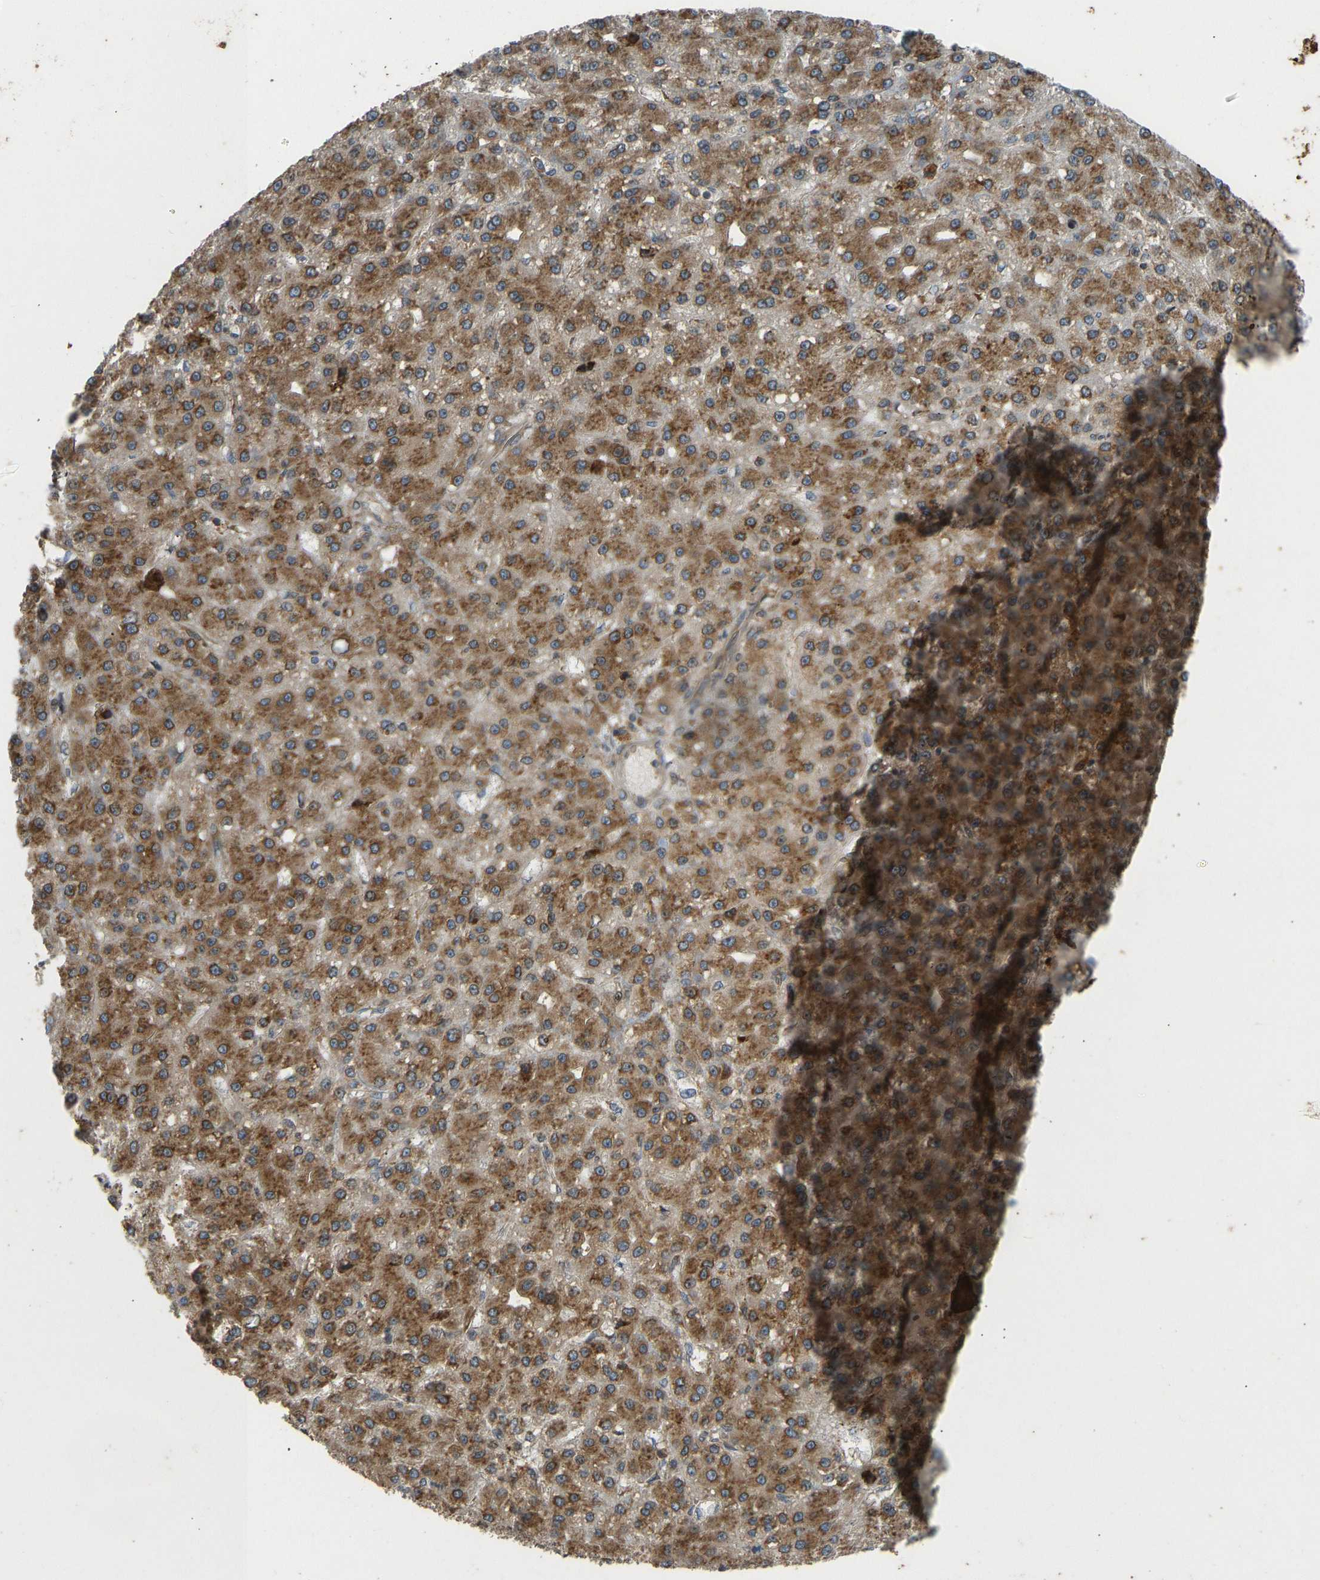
{"staining": {"intensity": "moderate", "quantity": ">75%", "location": "cytoplasmic/membranous"}, "tissue": "liver cancer", "cell_type": "Tumor cells", "image_type": "cancer", "snomed": [{"axis": "morphology", "description": "Carcinoma, Hepatocellular, NOS"}, {"axis": "topography", "description": "Liver"}], "caption": "High-magnification brightfield microscopy of liver cancer stained with DAB (brown) and counterstained with hematoxylin (blue). tumor cells exhibit moderate cytoplasmic/membranous positivity is identified in about>75% of cells.", "gene": "RPN2", "patient": {"sex": "male", "age": 67}}